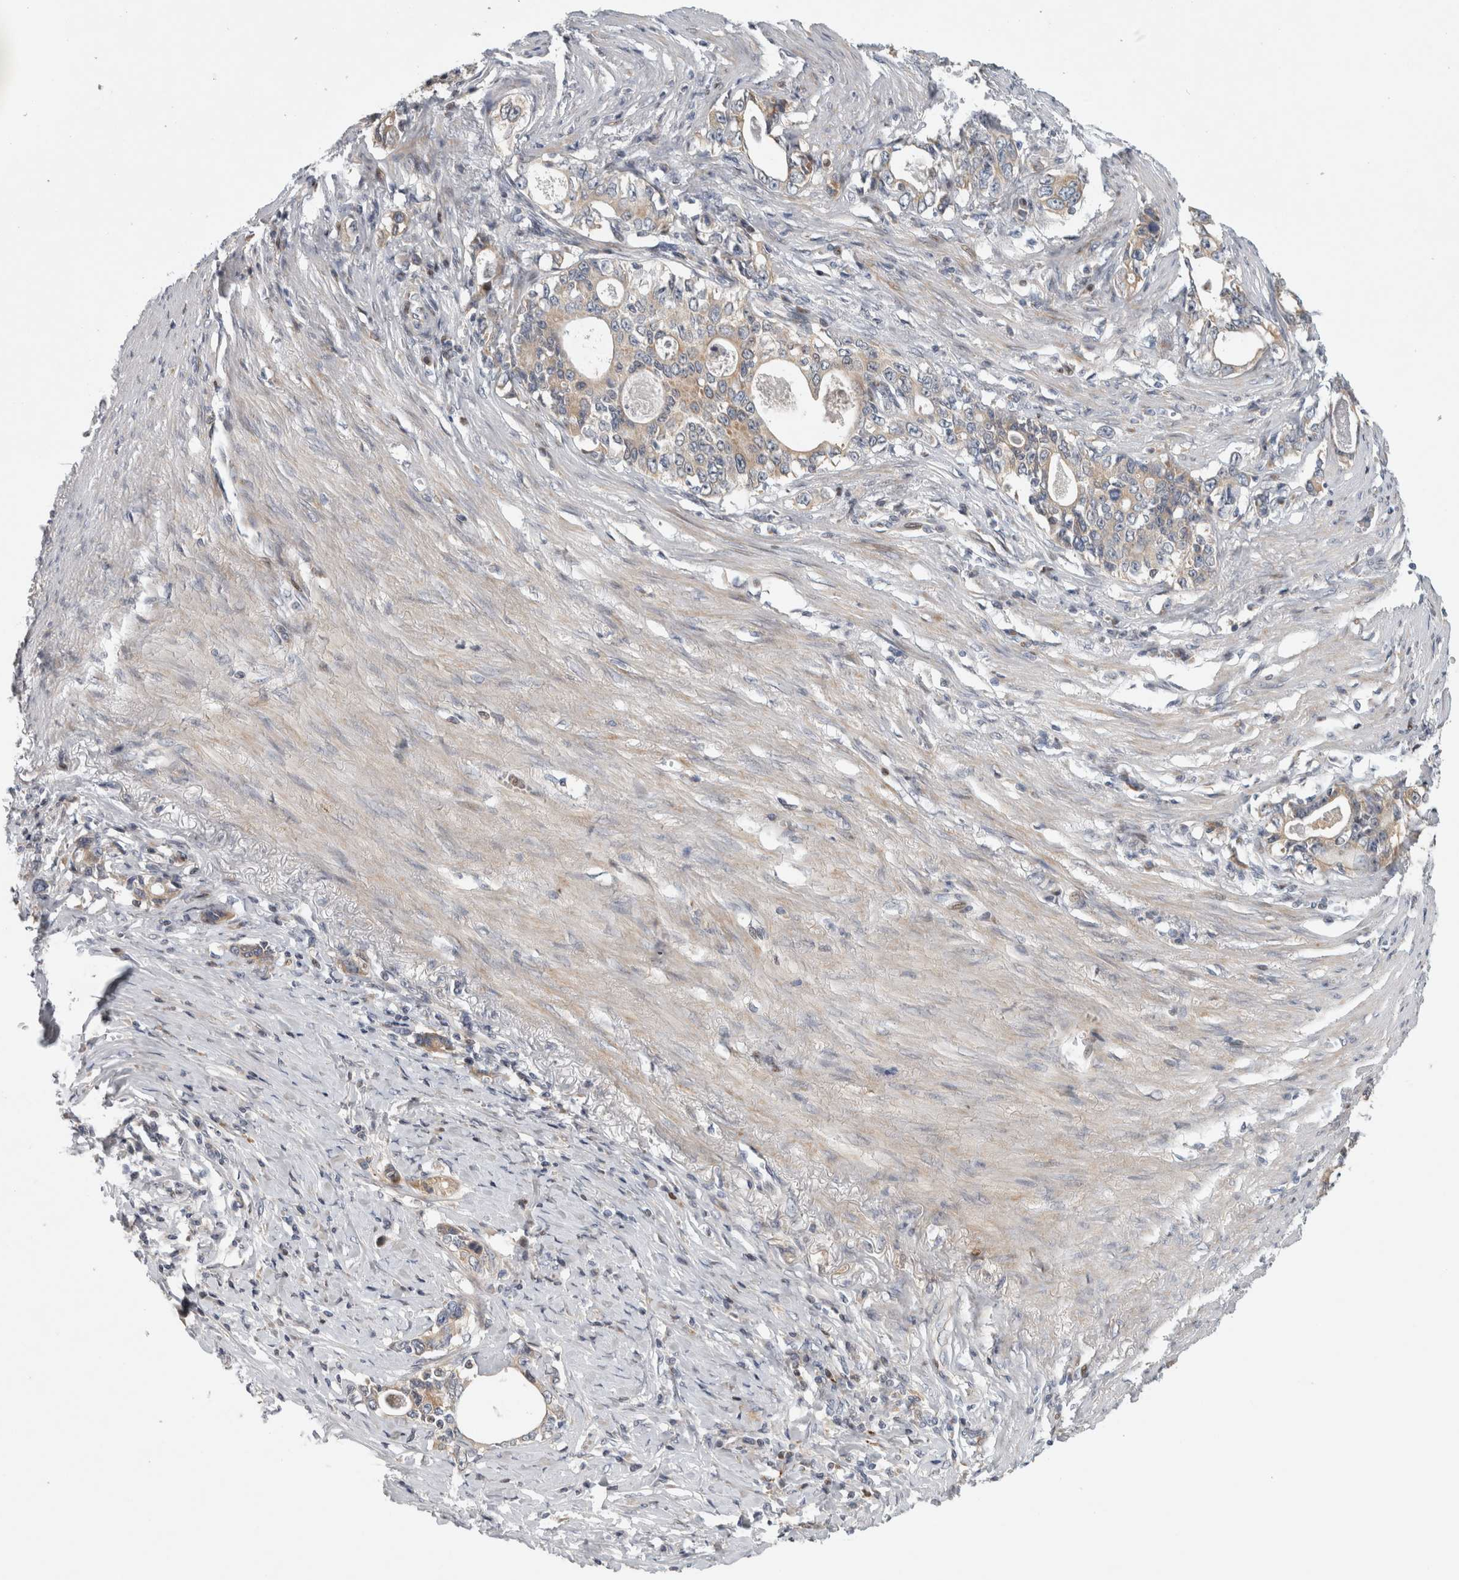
{"staining": {"intensity": "weak", "quantity": "<25%", "location": "cytoplasmic/membranous"}, "tissue": "stomach cancer", "cell_type": "Tumor cells", "image_type": "cancer", "snomed": [{"axis": "morphology", "description": "Adenocarcinoma, NOS"}, {"axis": "topography", "description": "Stomach, lower"}], "caption": "Human stomach cancer (adenocarcinoma) stained for a protein using immunohistochemistry demonstrates no expression in tumor cells.", "gene": "RBM48", "patient": {"sex": "female", "age": 72}}